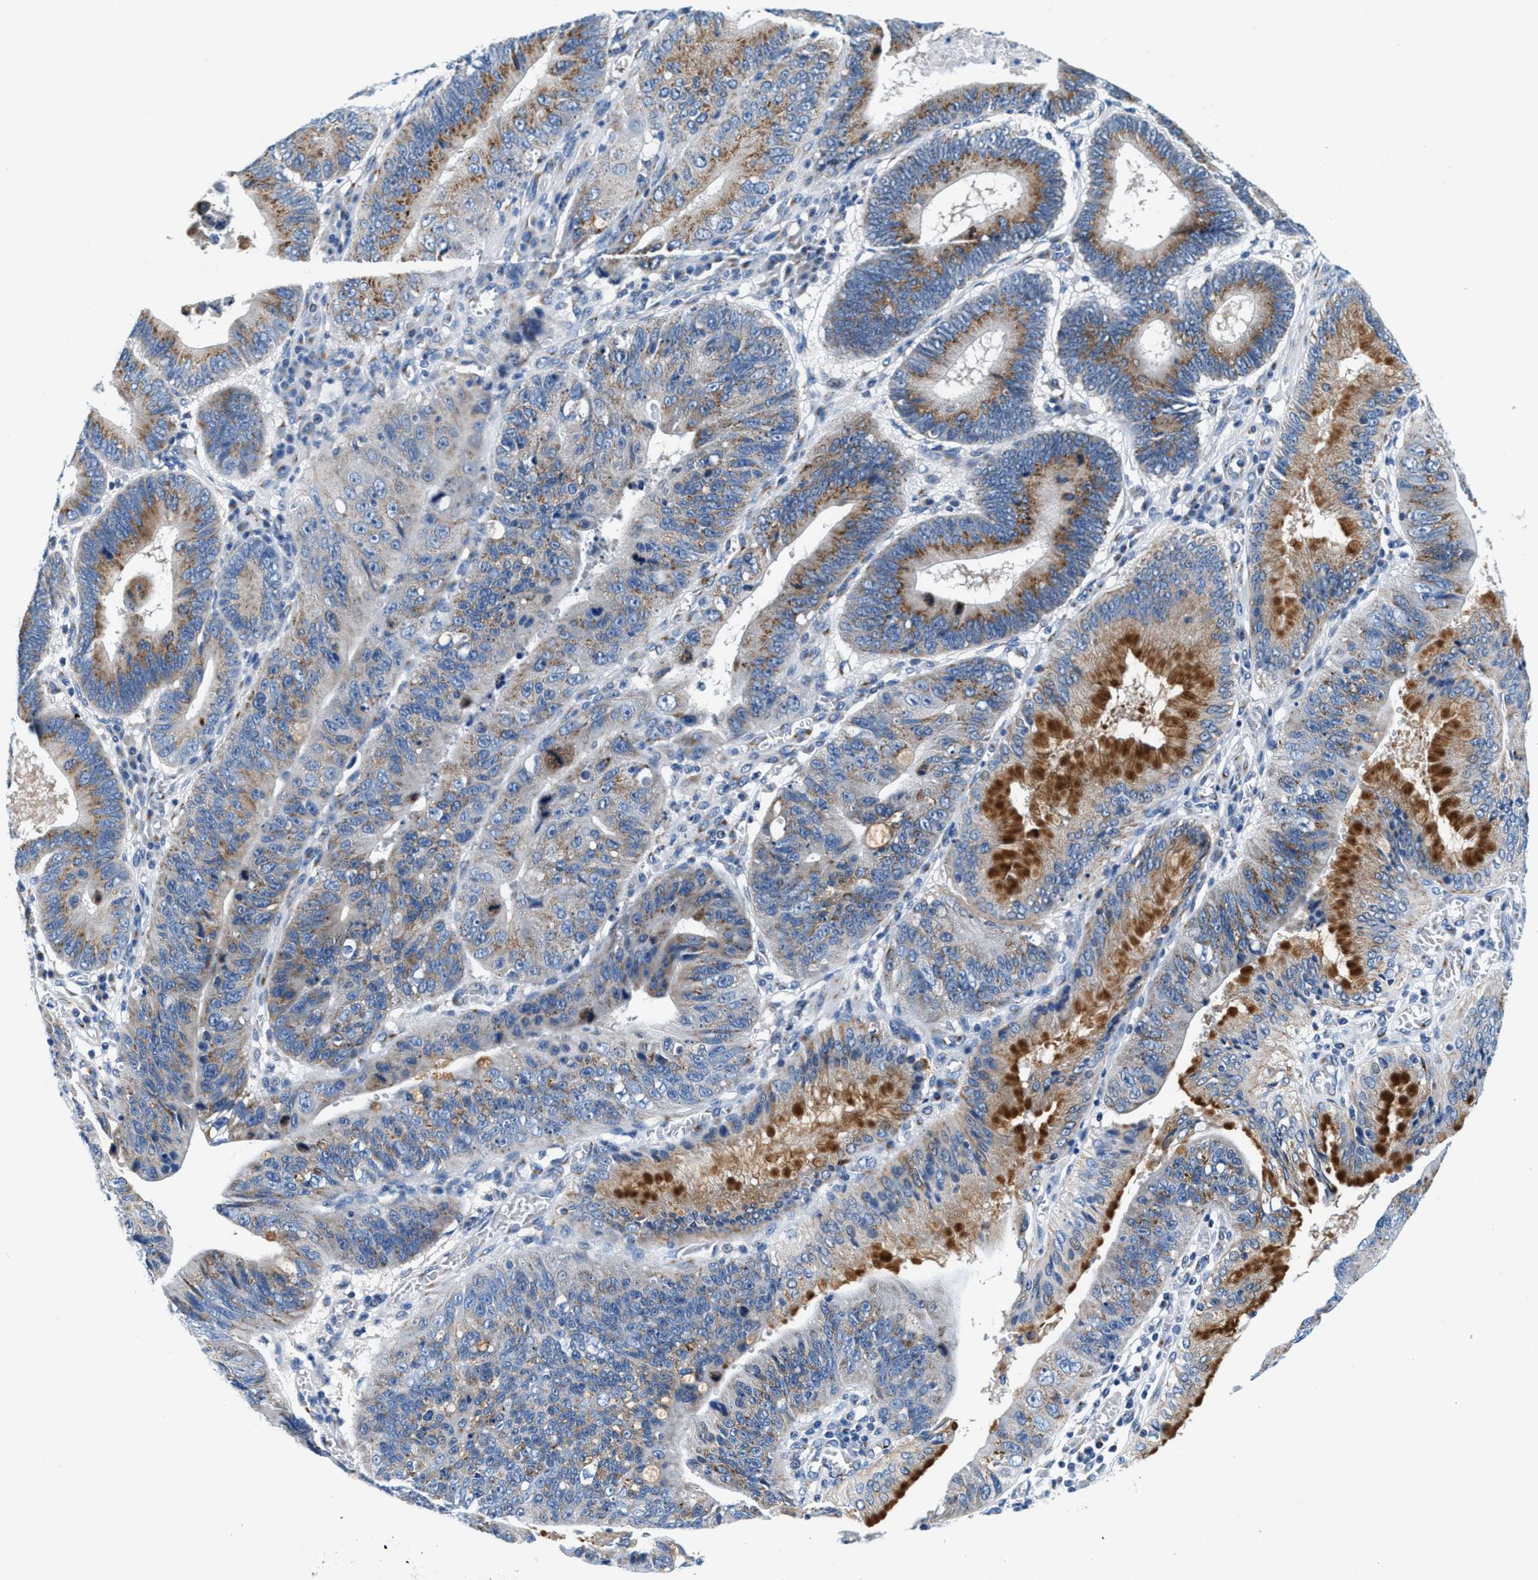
{"staining": {"intensity": "moderate", "quantity": ">75%", "location": "cytoplasmic/membranous"}, "tissue": "stomach cancer", "cell_type": "Tumor cells", "image_type": "cancer", "snomed": [{"axis": "morphology", "description": "Adenocarcinoma, NOS"}, {"axis": "topography", "description": "Stomach"}], "caption": "A histopathology image of stomach cancer (adenocarcinoma) stained for a protein shows moderate cytoplasmic/membranous brown staining in tumor cells. (Brightfield microscopy of DAB IHC at high magnification).", "gene": "VPS53", "patient": {"sex": "male", "age": 59}}